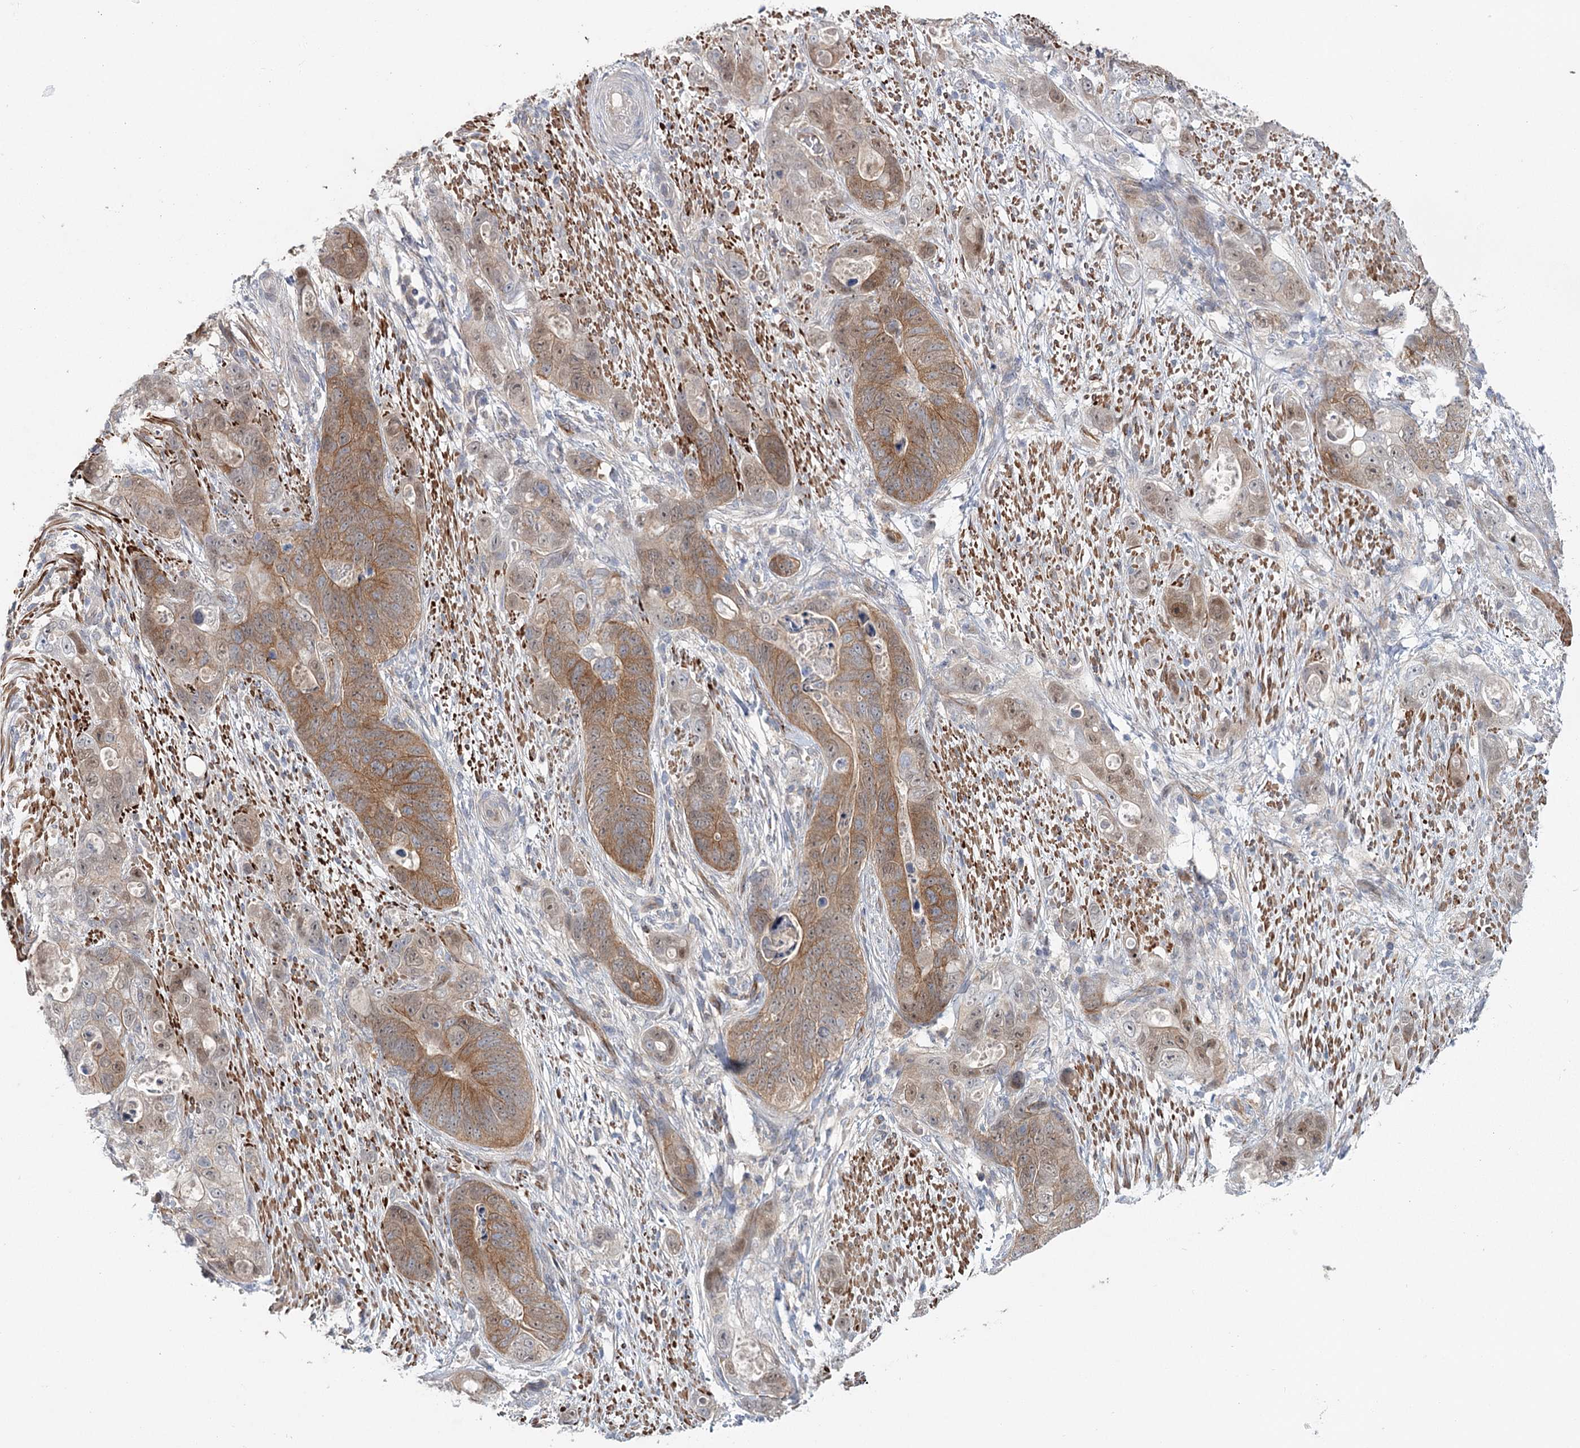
{"staining": {"intensity": "moderate", "quantity": ">75%", "location": "cytoplasmic/membranous,nuclear"}, "tissue": "stomach cancer", "cell_type": "Tumor cells", "image_type": "cancer", "snomed": [{"axis": "morphology", "description": "Adenocarcinoma, NOS"}, {"axis": "topography", "description": "Stomach"}], "caption": "Brown immunohistochemical staining in human stomach cancer reveals moderate cytoplasmic/membranous and nuclear positivity in about >75% of tumor cells.", "gene": "MAP3K13", "patient": {"sex": "female", "age": 89}}